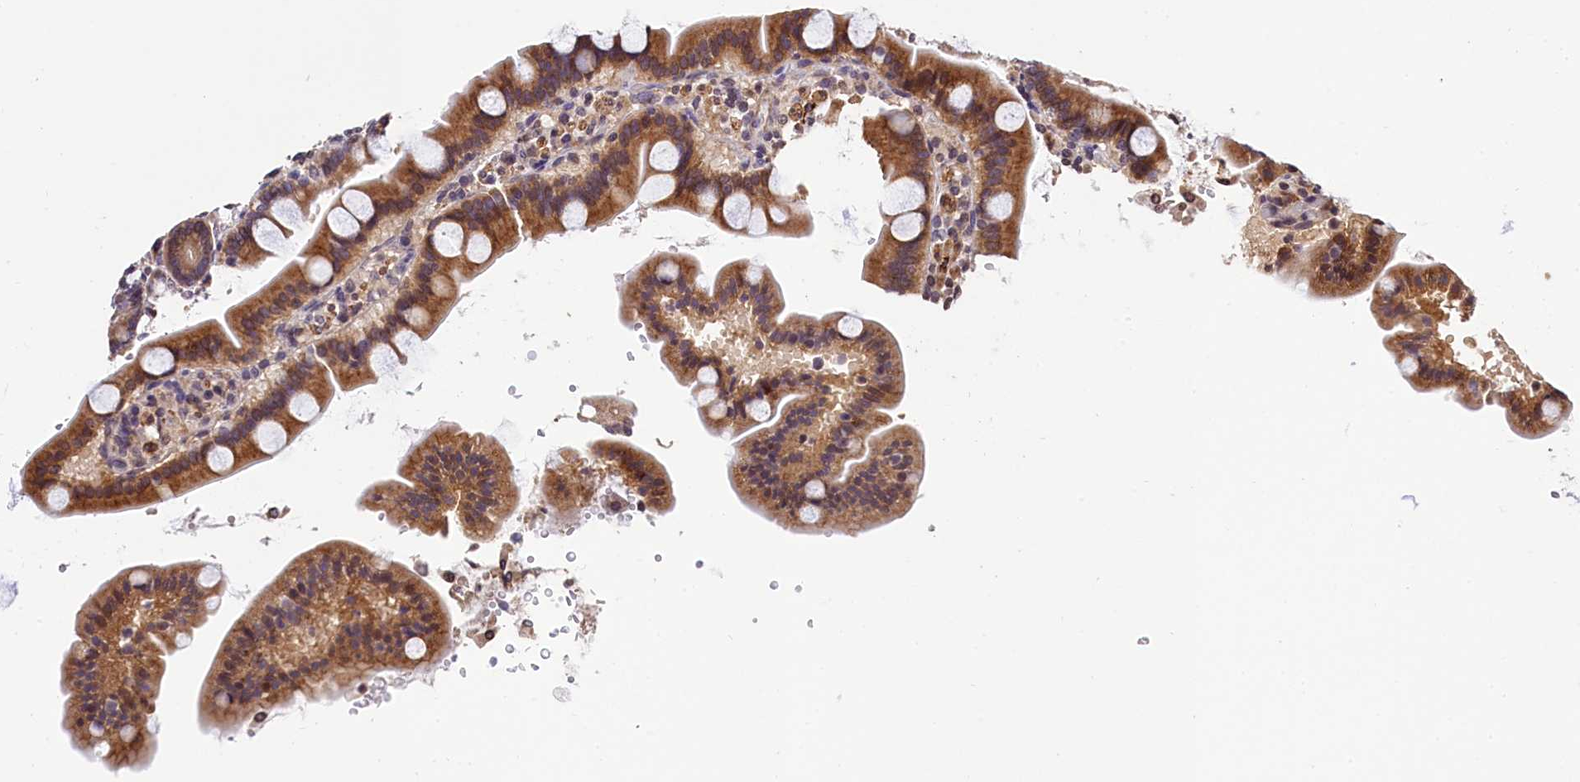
{"staining": {"intensity": "moderate", "quantity": ">75%", "location": "cytoplasmic/membranous"}, "tissue": "duodenum", "cell_type": "Glandular cells", "image_type": "normal", "snomed": [{"axis": "morphology", "description": "Normal tissue, NOS"}, {"axis": "topography", "description": "Duodenum"}], "caption": "Immunohistochemistry (IHC) image of normal duodenum stained for a protein (brown), which reveals medium levels of moderate cytoplasmic/membranous positivity in about >75% of glandular cells.", "gene": "ZNF2", "patient": {"sex": "male", "age": 55}}